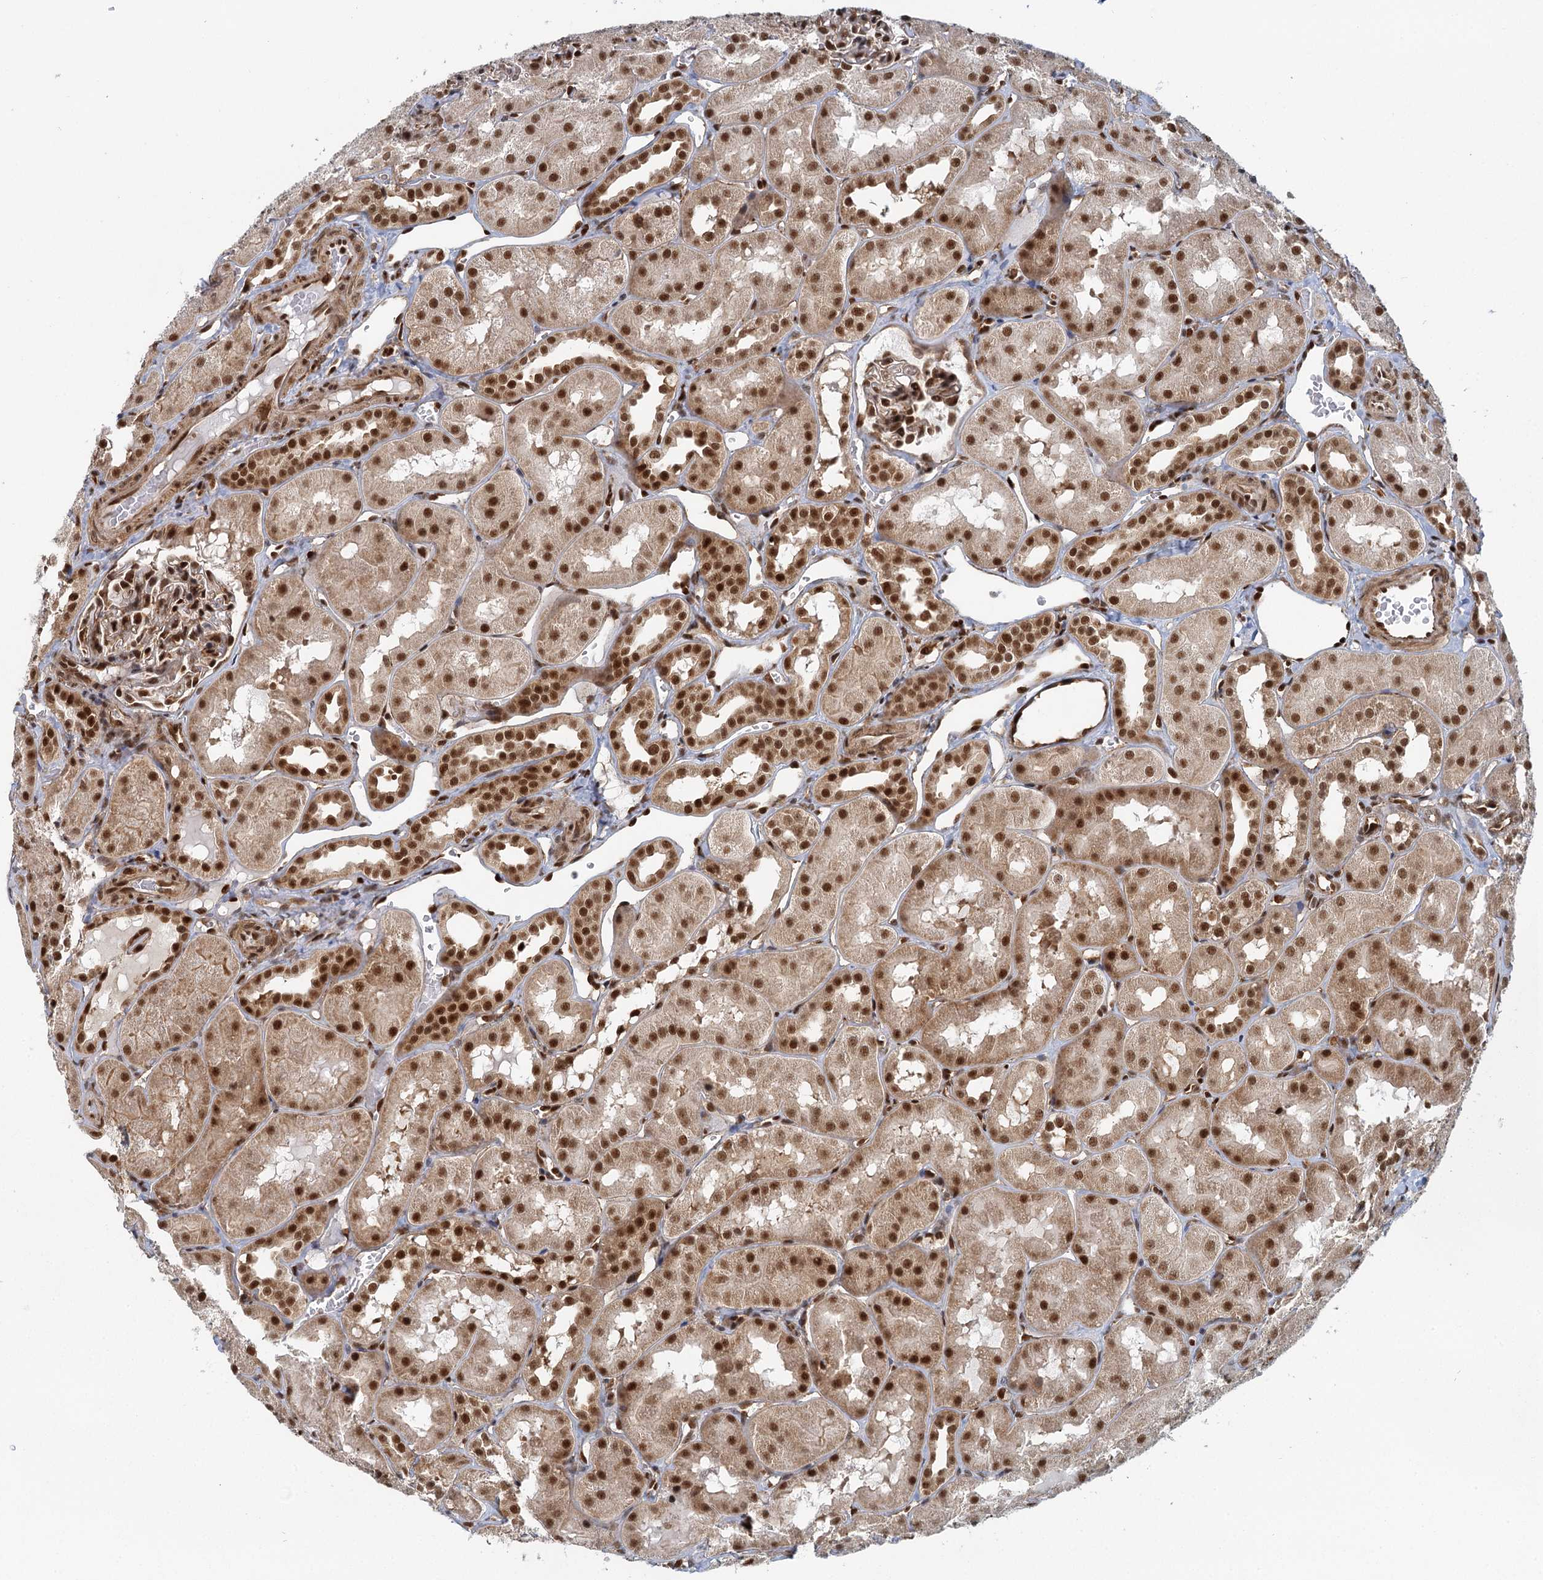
{"staining": {"intensity": "strong", "quantity": ">75%", "location": "nuclear"}, "tissue": "kidney", "cell_type": "Cells in glomeruli", "image_type": "normal", "snomed": [{"axis": "morphology", "description": "Normal tissue, NOS"}, {"axis": "topography", "description": "Kidney"}, {"axis": "topography", "description": "Urinary bladder"}], "caption": "Protein expression analysis of benign kidney displays strong nuclear staining in approximately >75% of cells in glomeruli.", "gene": "GPATCH11", "patient": {"sex": "male", "age": 16}}